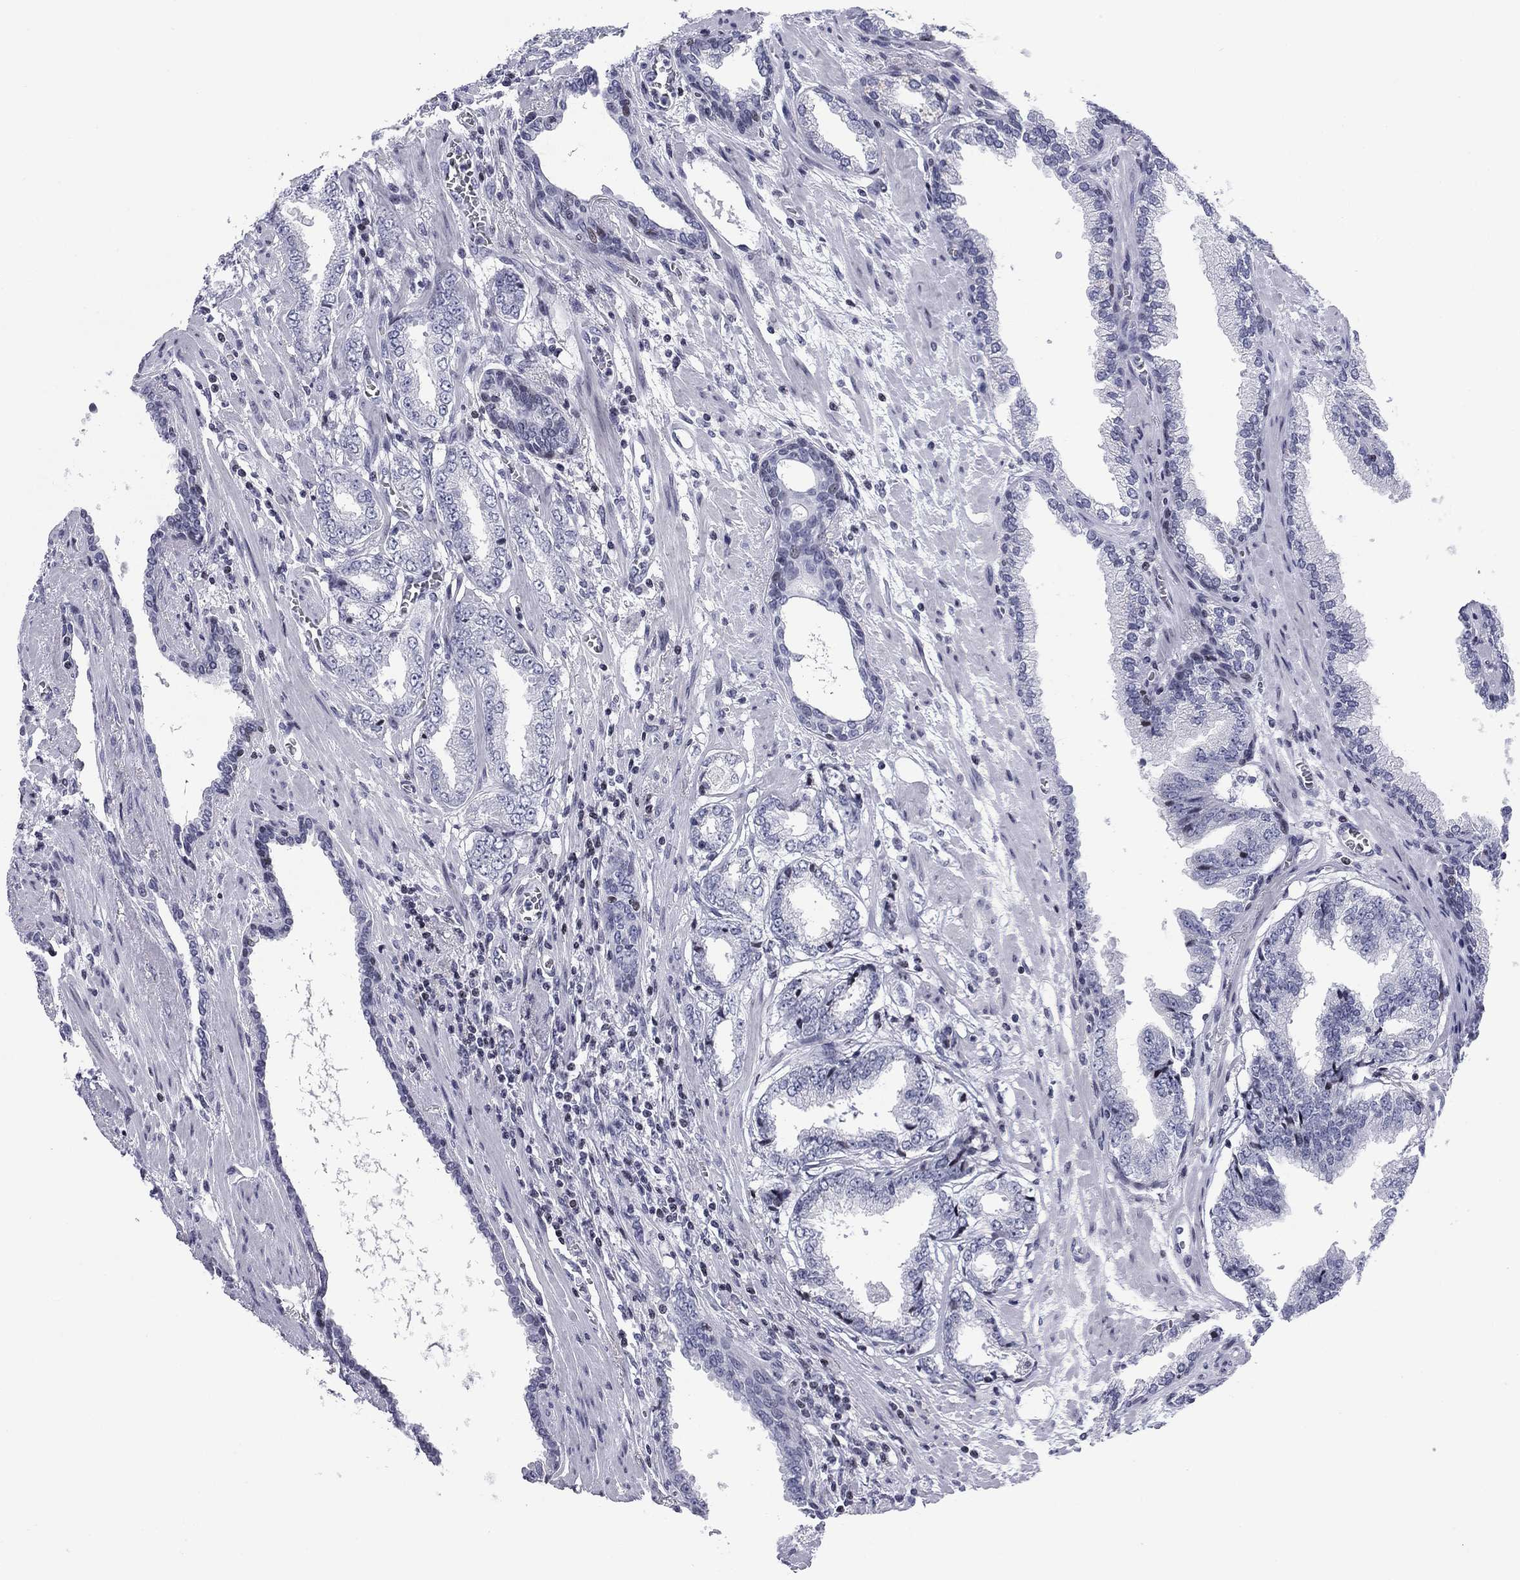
{"staining": {"intensity": "negative", "quantity": "none", "location": "none"}, "tissue": "prostate cancer", "cell_type": "Tumor cells", "image_type": "cancer", "snomed": [{"axis": "morphology", "description": "Adenocarcinoma, Low grade"}, {"axis": "topography", "description": "Prostate"}], "caption": "Human adenocarcinoma (low-grade) (prostate) stained for a protein using IHC shows no staining in tumor cells.", "gene": "CCDC144A", "patient": {"sex": "male", "age": 69}}